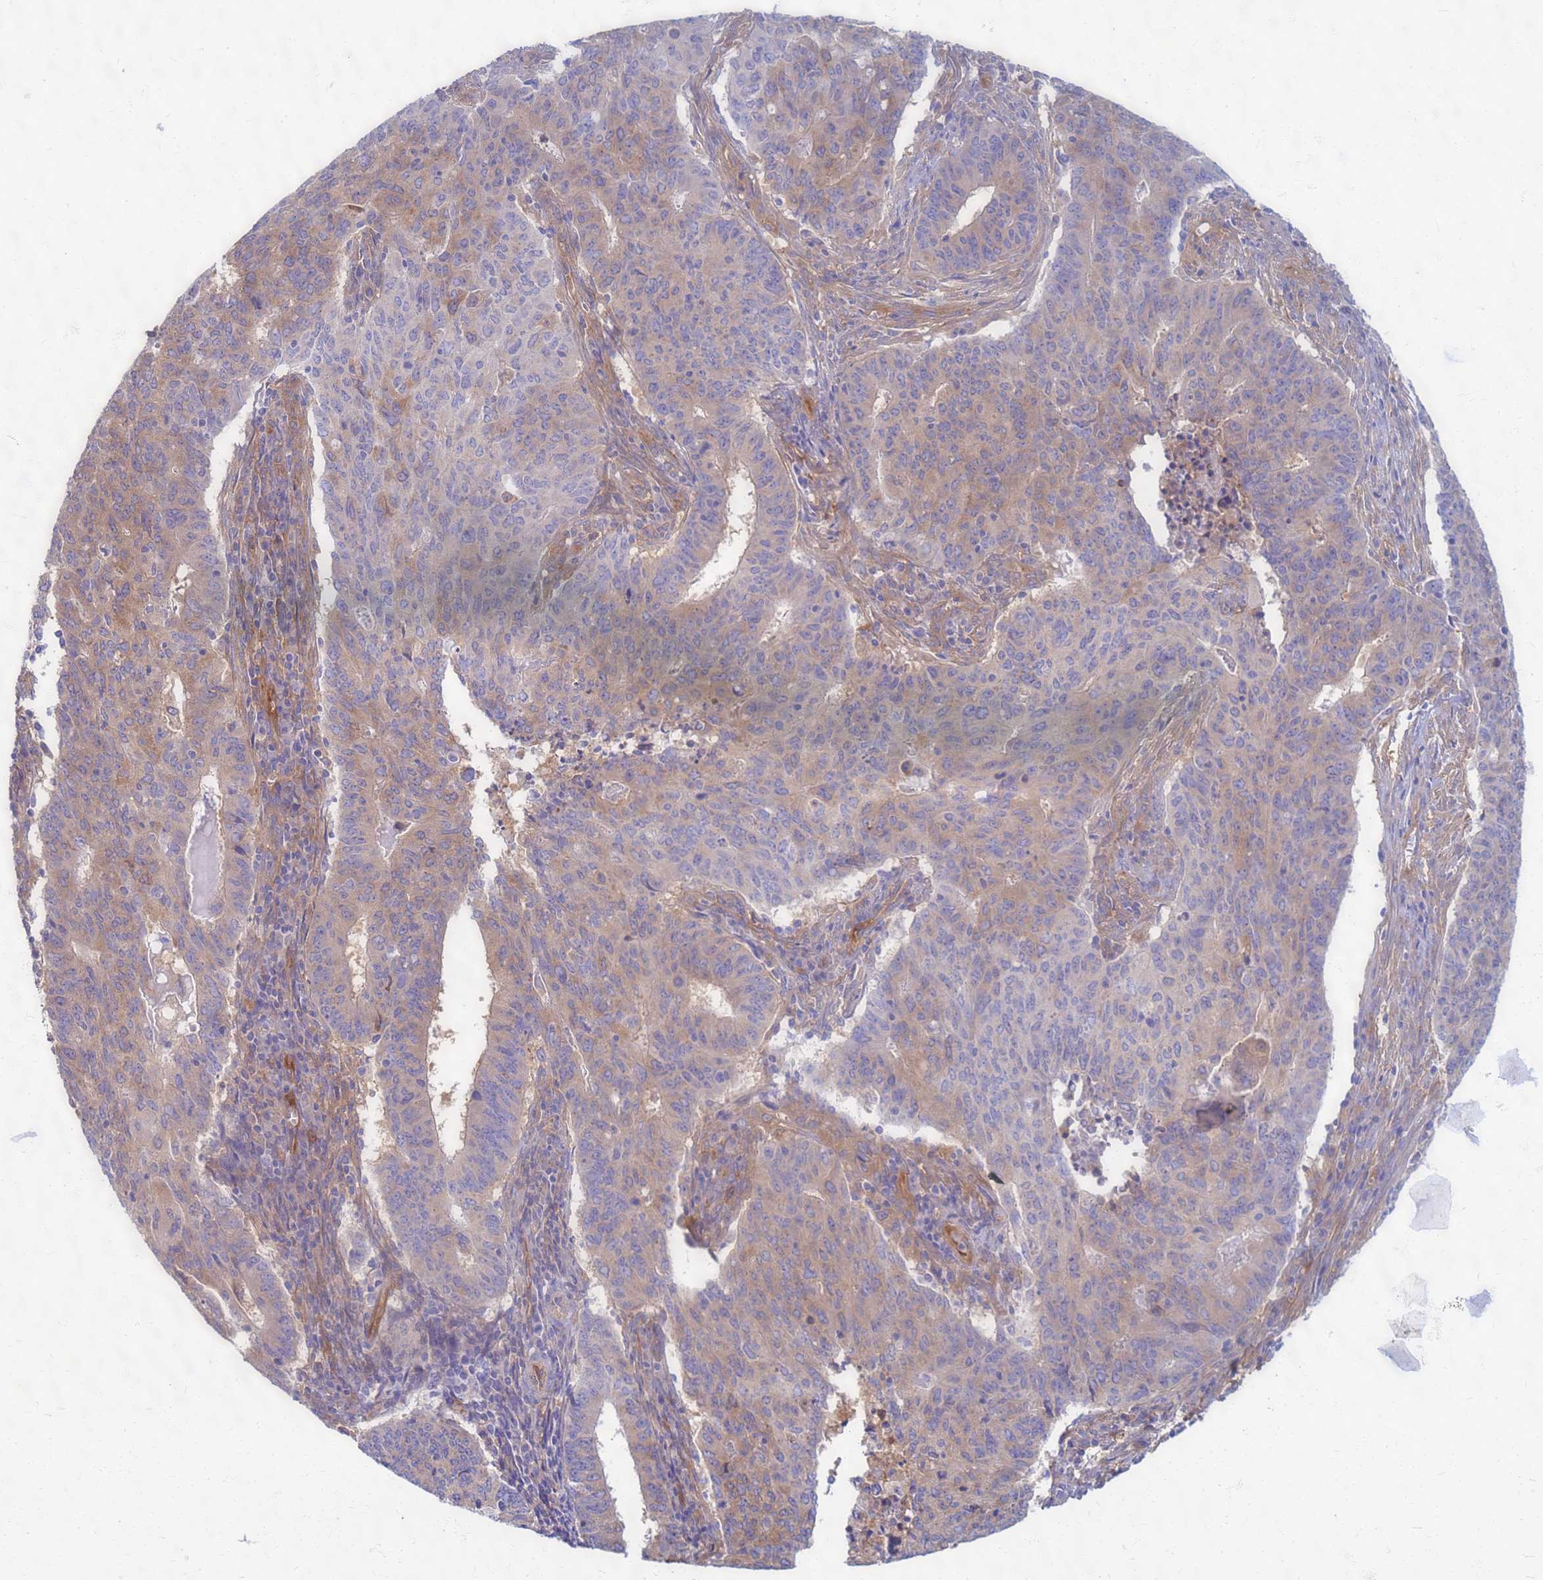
{"staining": {"intensity": "moderate", "quantity": "25%-75%", "location": "cytoplasmic/membranous"}, "tissue": "endometrial cancer", "cell_type": "Tumor cells", "image_type": "cancer", "snomed": [{"axis": "morphology", "description": "Adenocarcinoma, NOS"}, {"axis": "topography", "description": "Endometrium"}], "caption": "Protein staining demonstrates moderate cytoplasmic/membranous expression in approximately 25%-75% of tumor cells in endometrial adenocarcinoma.", "gene": "EEA1", "patient": {"sex": "female", "age": 59}}